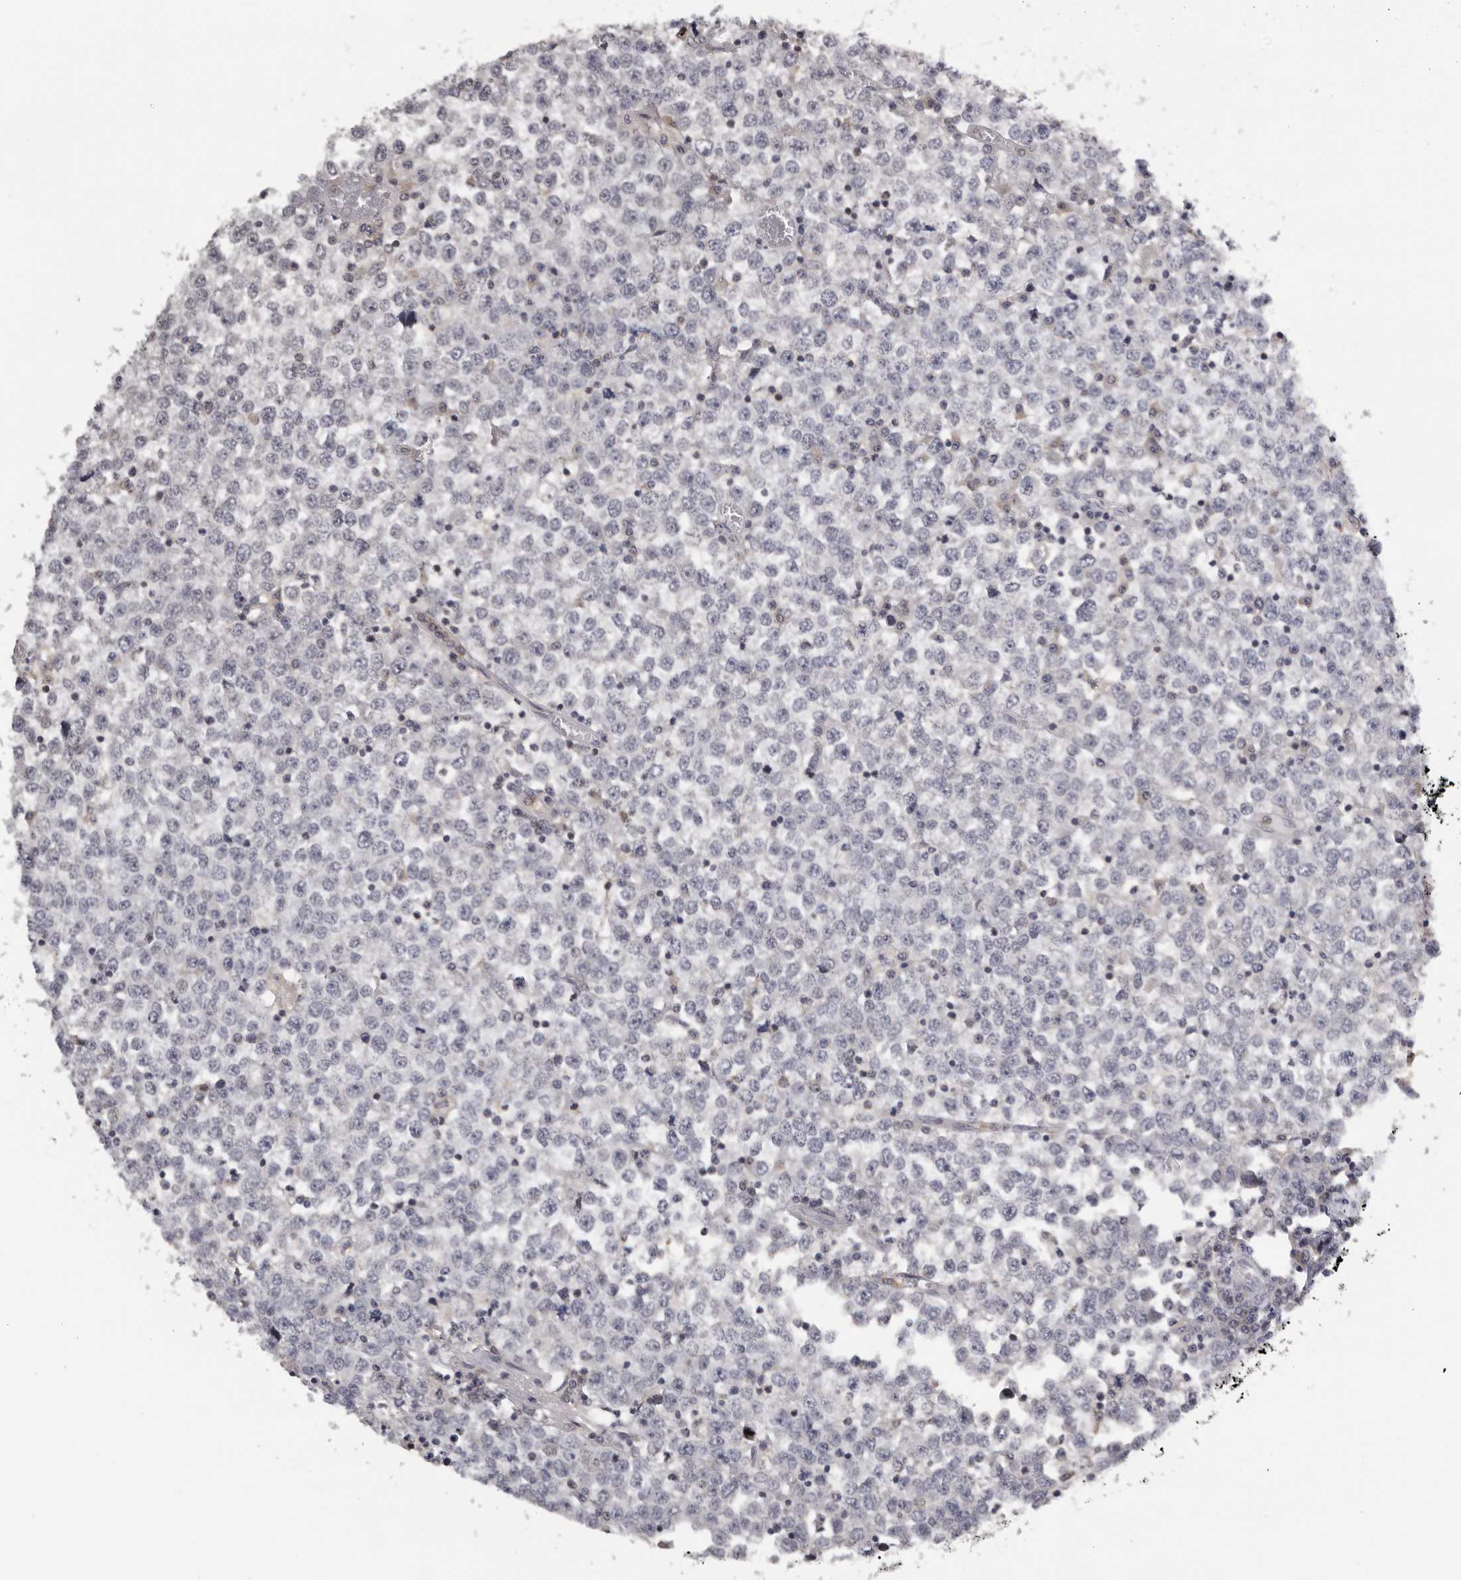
{"staining": {"intensity": "negative", "quantity": "none", "location": "none"}, "tissue": "testis cancer", "cell_type": "Tumor cells", "image_type": "cancer", "snomed": [{"axis": "morphology", "description": "Seminoma, NOS"}, {"axis": "topography", "description": "Testis"}], "caption": "Tumor cells show no significant protein staining in testis cancer. (DAB immunohistochemistry, high magnification).", "gene": "KIF2B", "patient": {"sex": "male", "age": 65}}